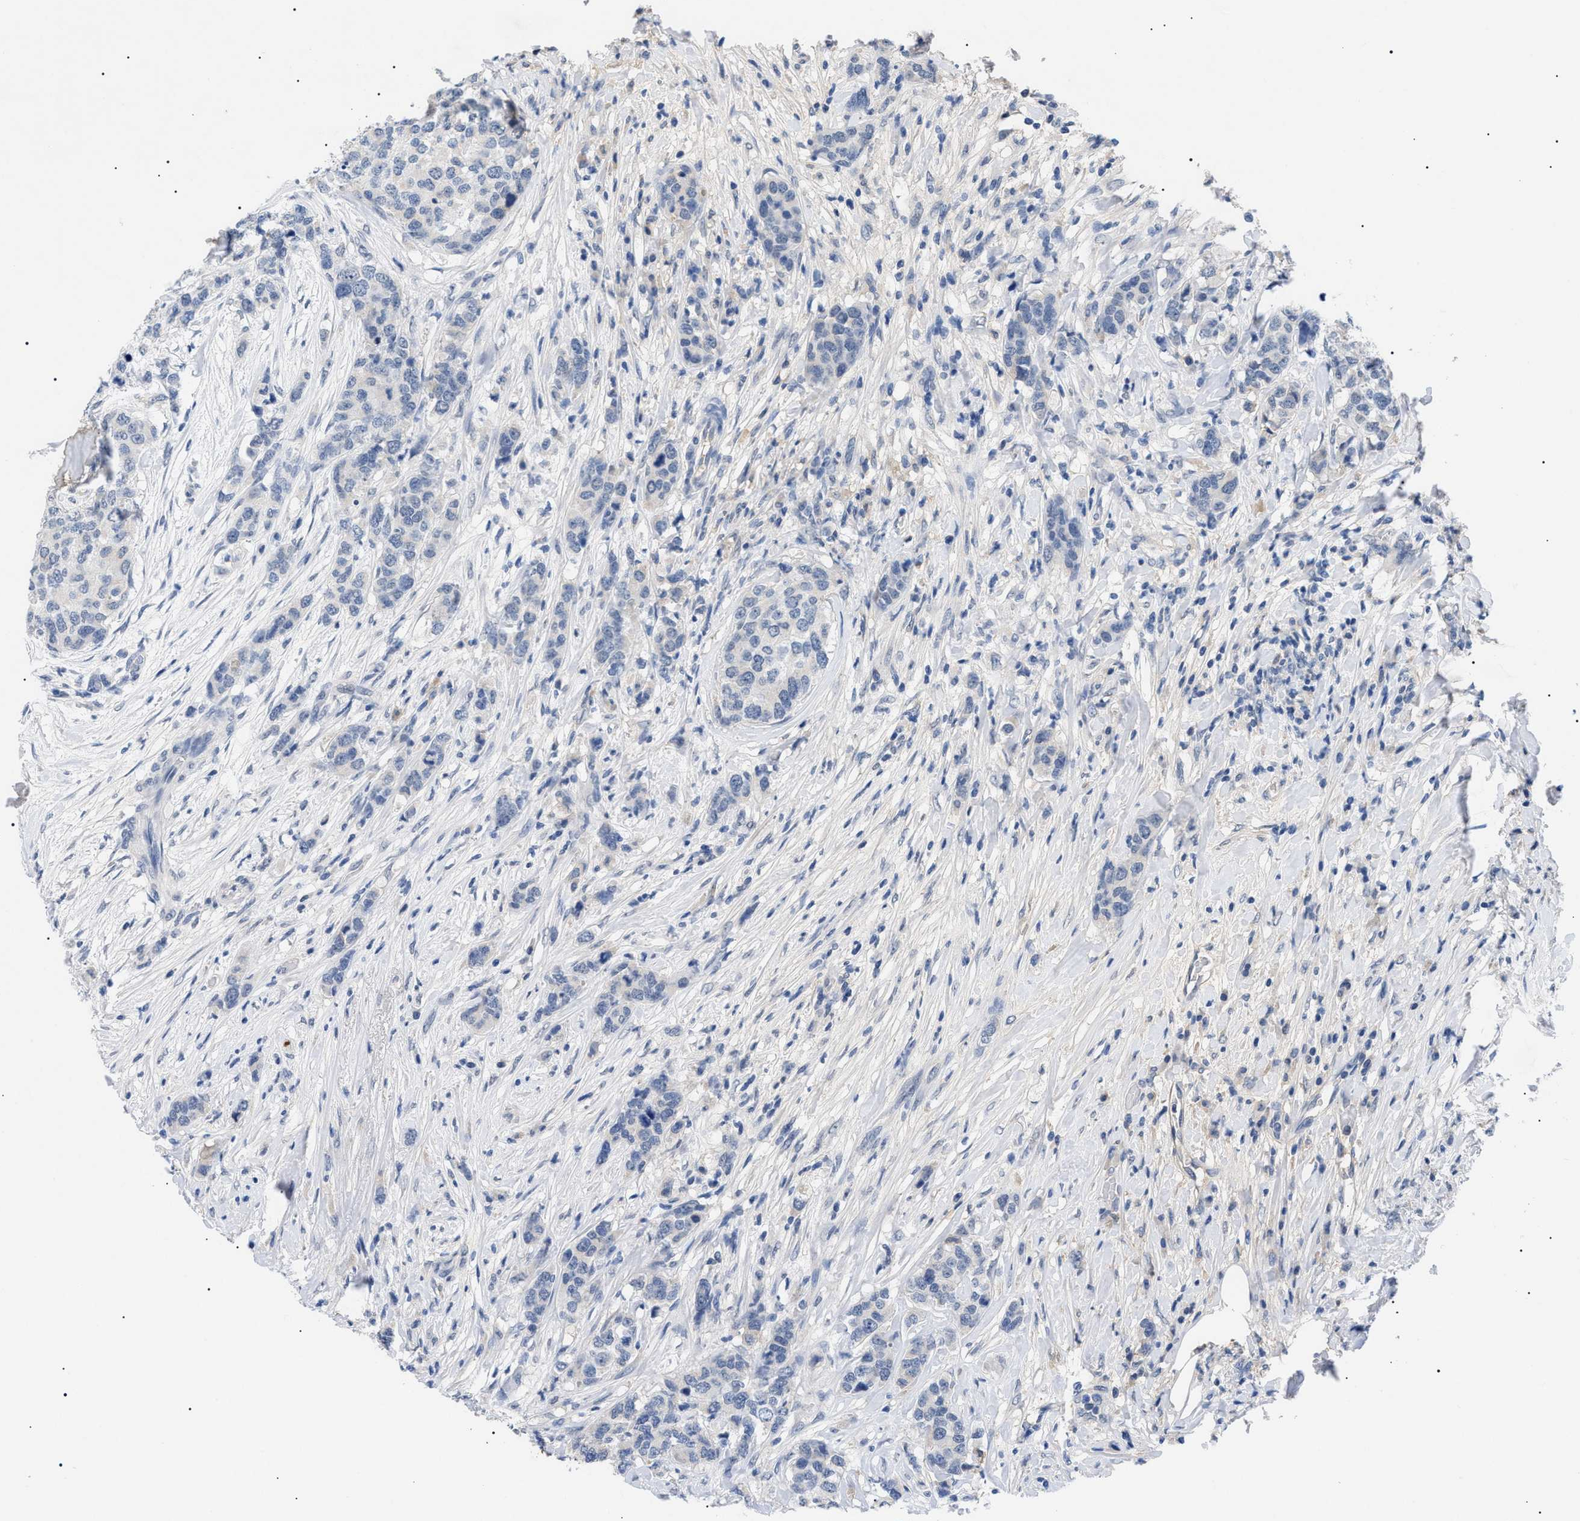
{"staining": {"intensity": "negative", "quantity": "none", "location": "none"}, "tissue": "breast cancer", "cell_type": "Tumor cells", "image_type": "cancer", "snomed": [{"axis": "morphology", "description": "Lobular carcinoma"}, {"axis": "topography", "description": "Breast"}], "caption": "Tumor cells are negative for brown protein staining in breast cancer (lobular carcinoma).", "gene": "PRRT2", "patient": {"sex": "female", "age": 59}}